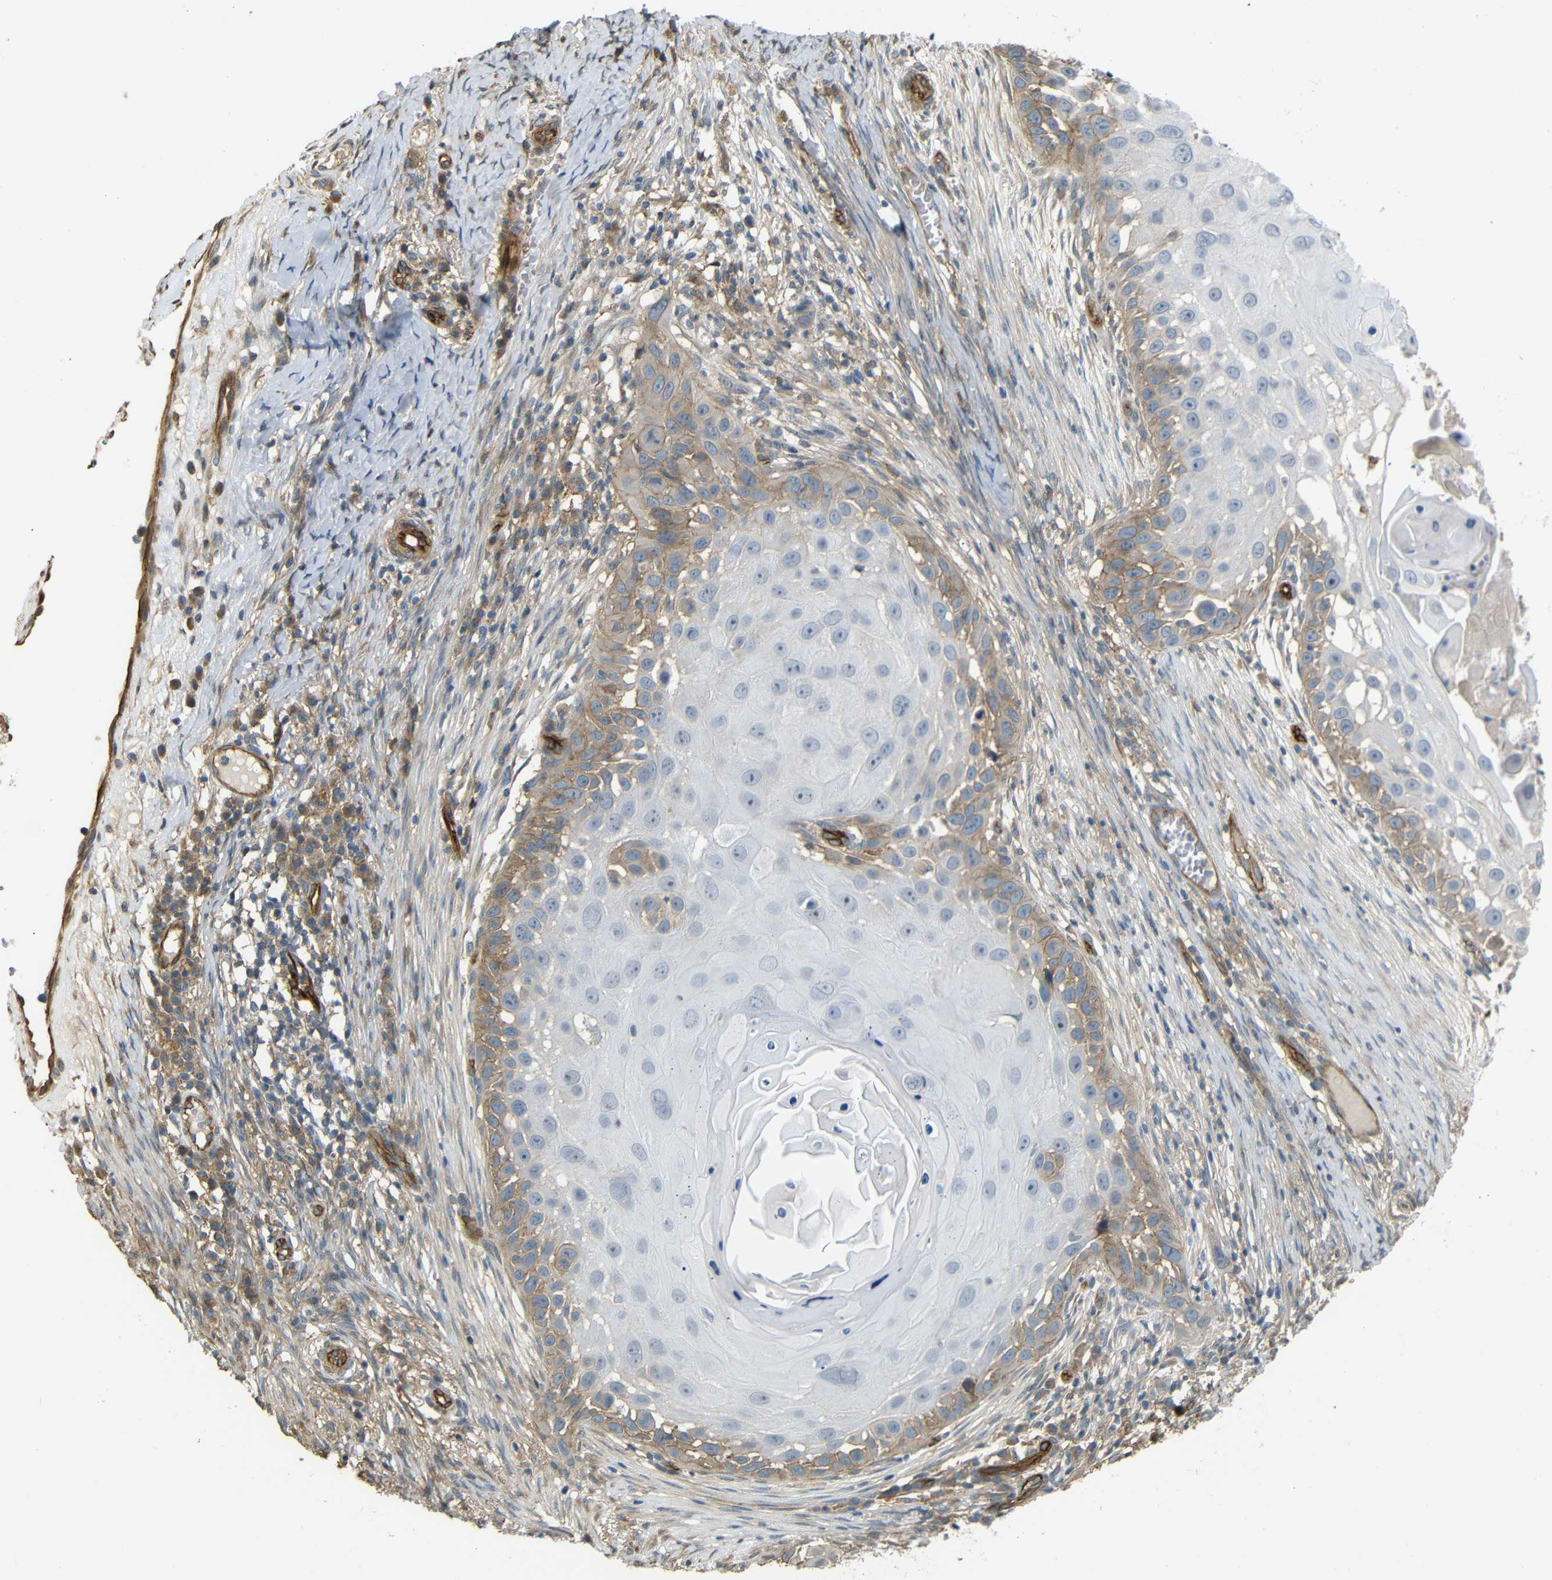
{"staining": {"intensity": "moderate", "quantity": "25%-75%", "location": "cytoplasmic/membranous"}, "tissue": "skin cancer", "cell_type": "Tumor cells", "image_type": "cancer", "snomed": [{"axis": "morphology", "description": "Squamous cell carcinoma, NOS"}, {"axis": "topography", "description": "Skin"}], "caption": "A brown stain shows moderate cytoplasmic/membranous staining of a protein in skin cancer (squamous cell carcinoma) tumor cells.", "gene": "RELL1", "patient": {"sex": "female", "age": 44}}